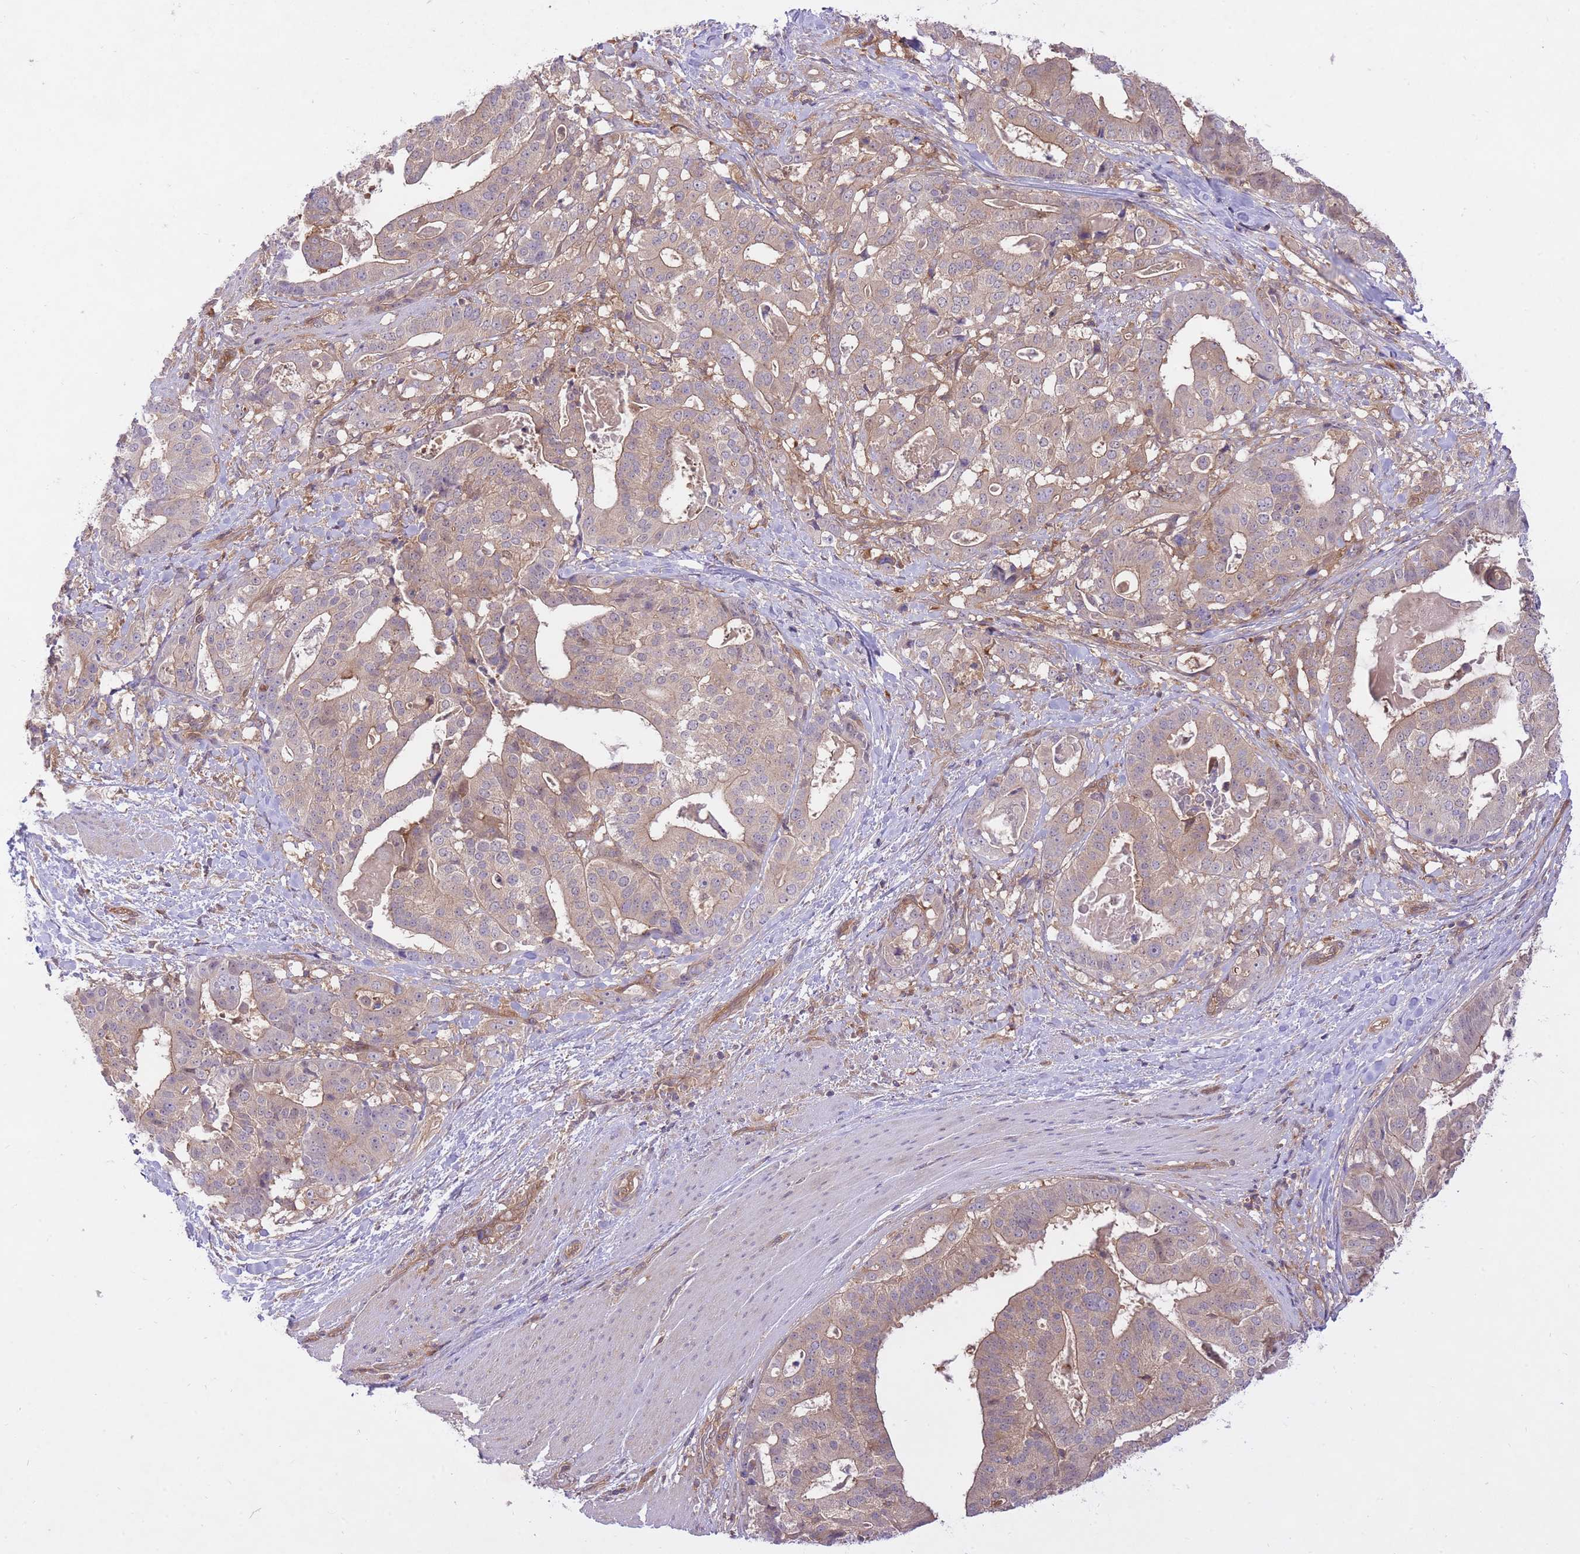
{"staining": {"intensity": "weak", "quantity": ">75%", "location": "cytoplasmic/membranous"}, "tissue": "stomach cancer", "cell_type": "Tumor cells", "image_type": "cancer", "snomed": [{"axis": "morphology", "description": "Adenocarcinoma, NOS"}, {"axis": "topography", "description": "Stomach"}], "caption": "Stomach adenocarcinoma stained for a protein reveals weak cytoplasmic/membranous positivity in tumor cells. (Stains: DAB (3,3'-diaminobenzidine) in brown, nuclei in blue, Microscopy: brightfield microscopy at high magnification).", "gene": "PREP", "patient": {"sex": "male", "age": 48}}